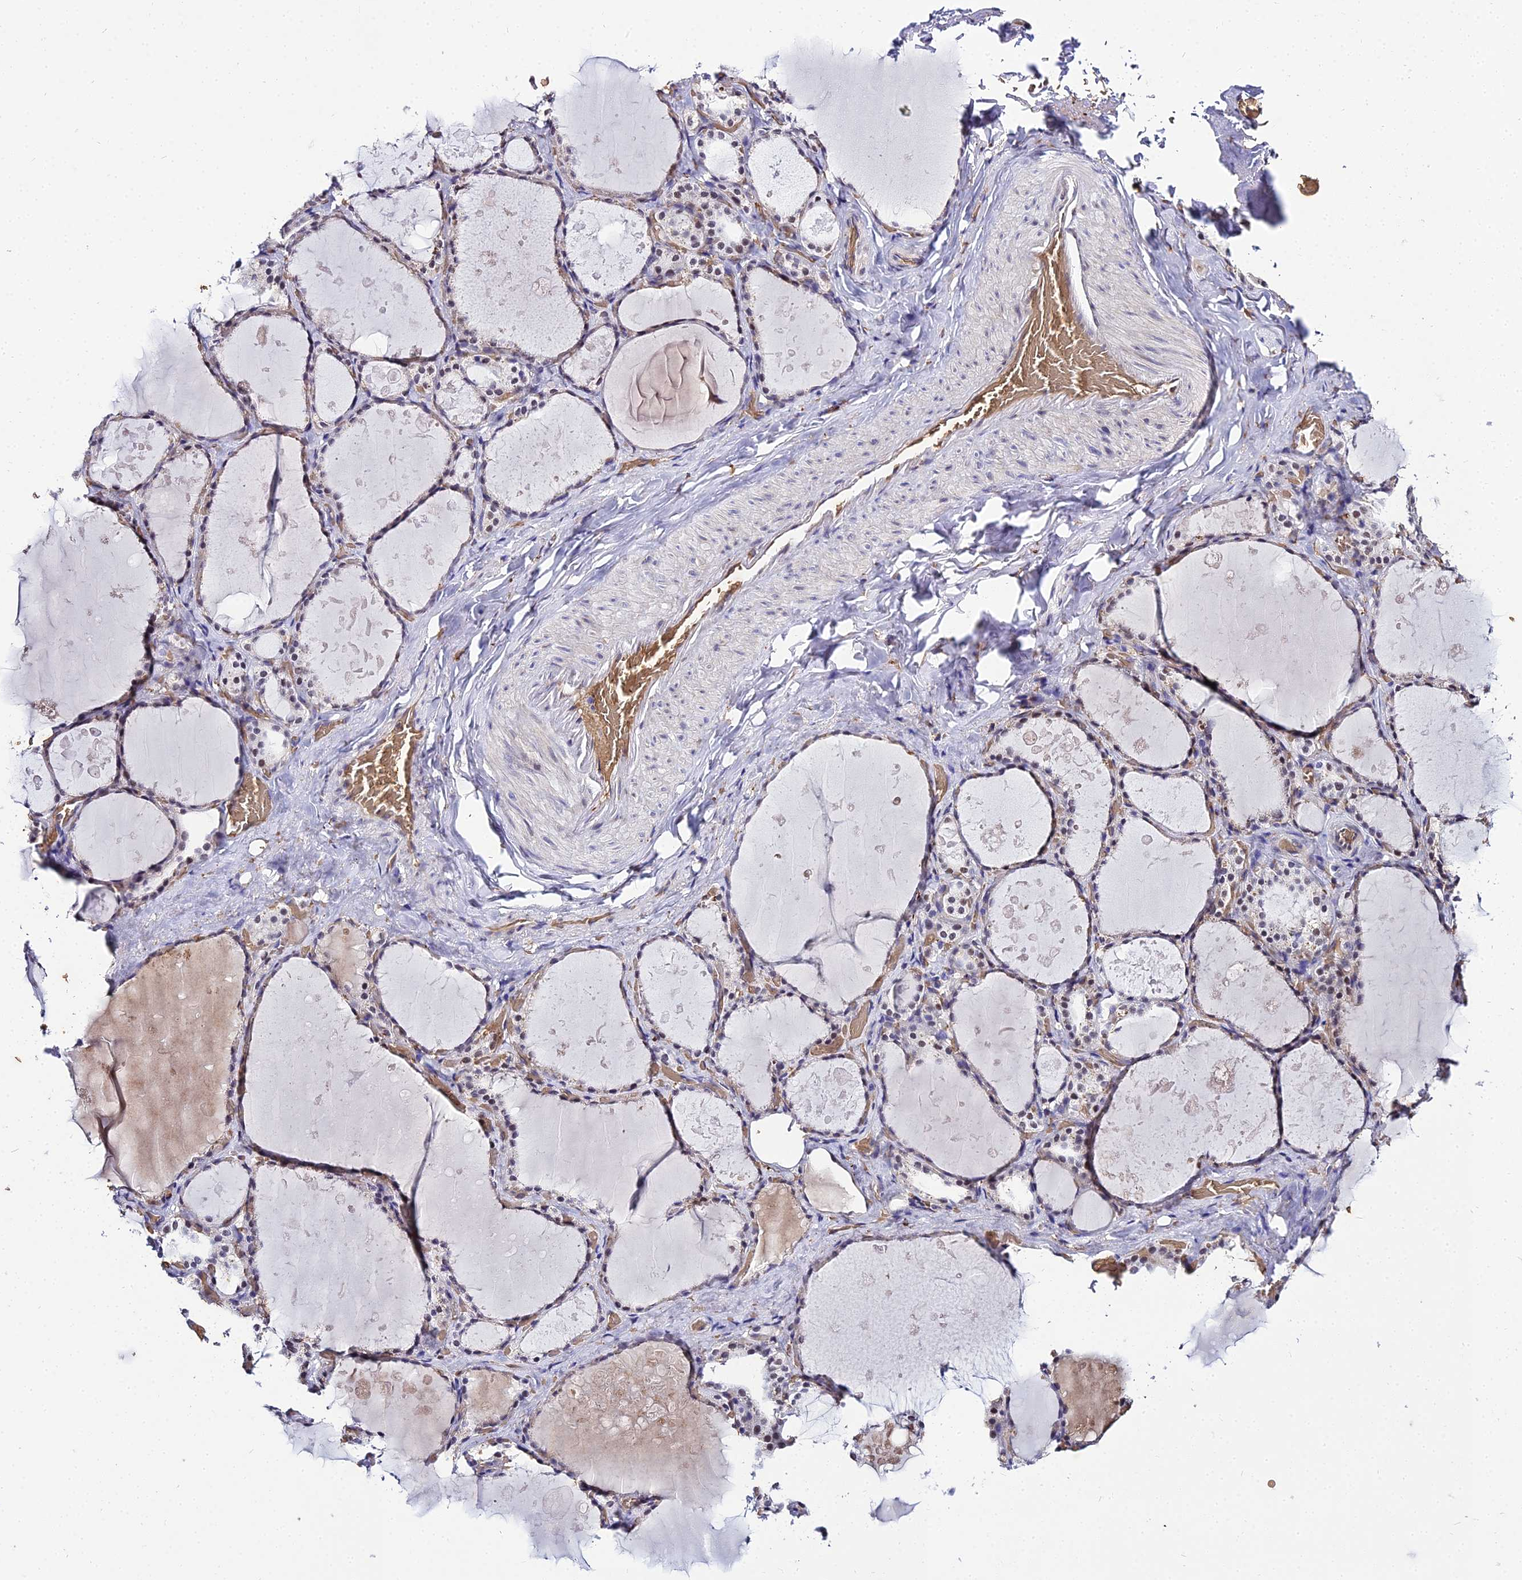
{"staining": {"intensity": "weak", "quantity": "25%-75%", "location": "nuclear"}, "tissue": "thyroid gland", "cell_type": "Glandular cells", "image_type": "normal", "snomed": [{"axis": "morphology", "description": "Normal tissue, NOS"}, {"axis": "topography", "description": "Thyroid gland"}], "caption": "Immunohistochemistry histopathology image of unremarkable thyroid gland: human thyroid gland stained using IHC demonstrates low levels of weak protein expression localized specifically in the nuclear of glandular cells, appearing as a nuclear brown color.", "gene": "BCL9", "patient": {"sex": "male", "age": 61}}